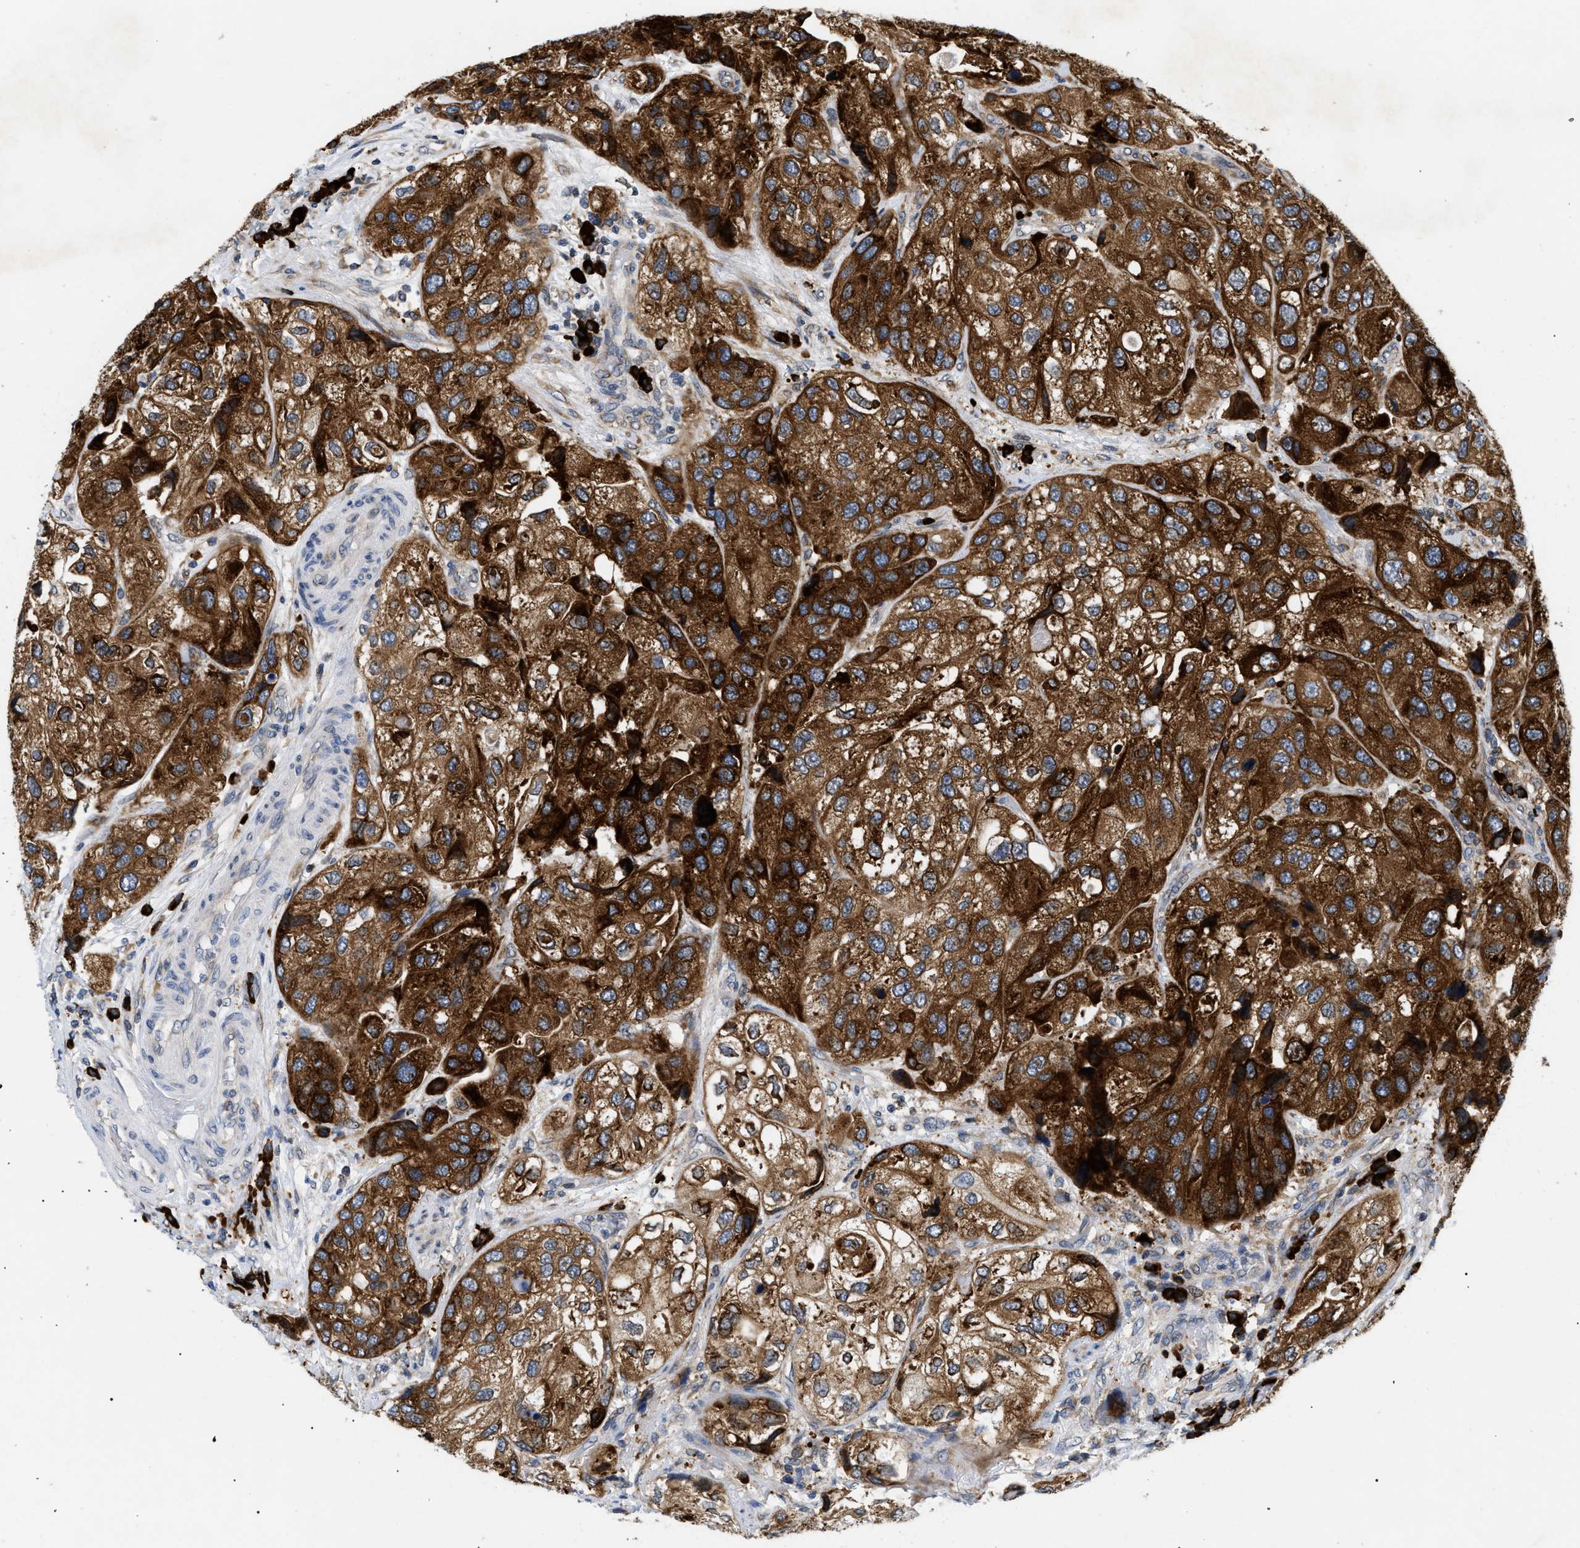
{"staining": {"intensity": "strong", "quantity": ">75%", "location": "cytoplasmic/membranous"}, "tissue": "urothelial cancer", "cell_type": "Tumor cells", "image_type": "cancer", "snomed": [{"axis": "morphology", "description": "Urothelial carcinoma, High grade"}, {"axis": "topography", "description": "Urinary bladder"}], "caption": "Approximately >75% of tumor cells in human urothelial carcinoma (high-grade) demonstrate strong cytoplasmic/membranous protein positivity as visualized by brown immunohistochemical staining.", "gene": "DERL1", "patient": {"sex": "female", "age": 64}}